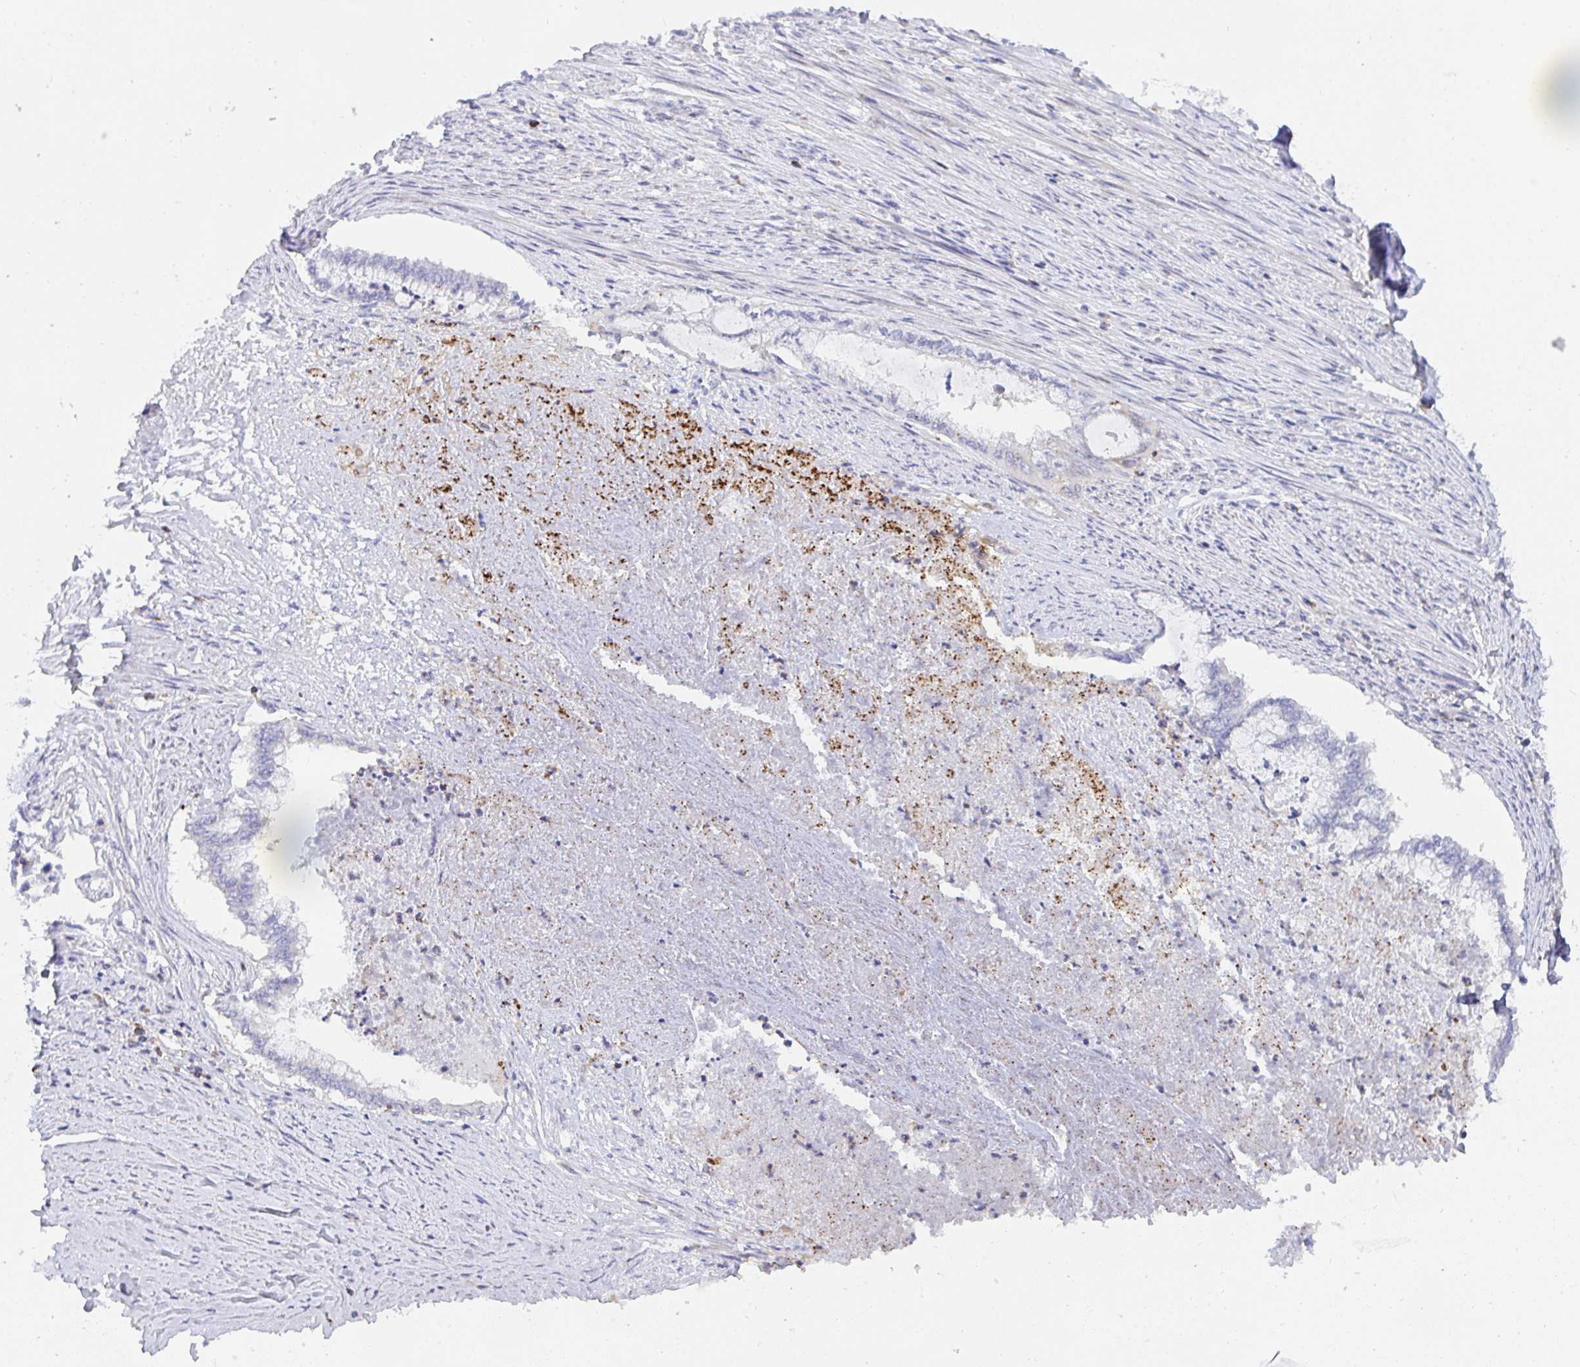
{"staining": {"intensity": "negative", "quantity": "none", "location": "none"}, "tissue": "endometrial cancer", "cell_type": "Tumor cells", "image_type": "cancer", "snomed": [{"axis": "morphology", "description": "Adenocarcinoma, NOS"}, {"axis": "topography", "description": "Endometrium"}], "caption": "A high-resolution photomicrograph shows immunohistochemistry staining of adenocarcinoma (endometrial), which shows no significant positivity in tumor cells. (DAB IHC visualized using brightfield microscopy, high magnification).", "gene": "FRMD3", "patient": {"sex": "female", "age": 79}}